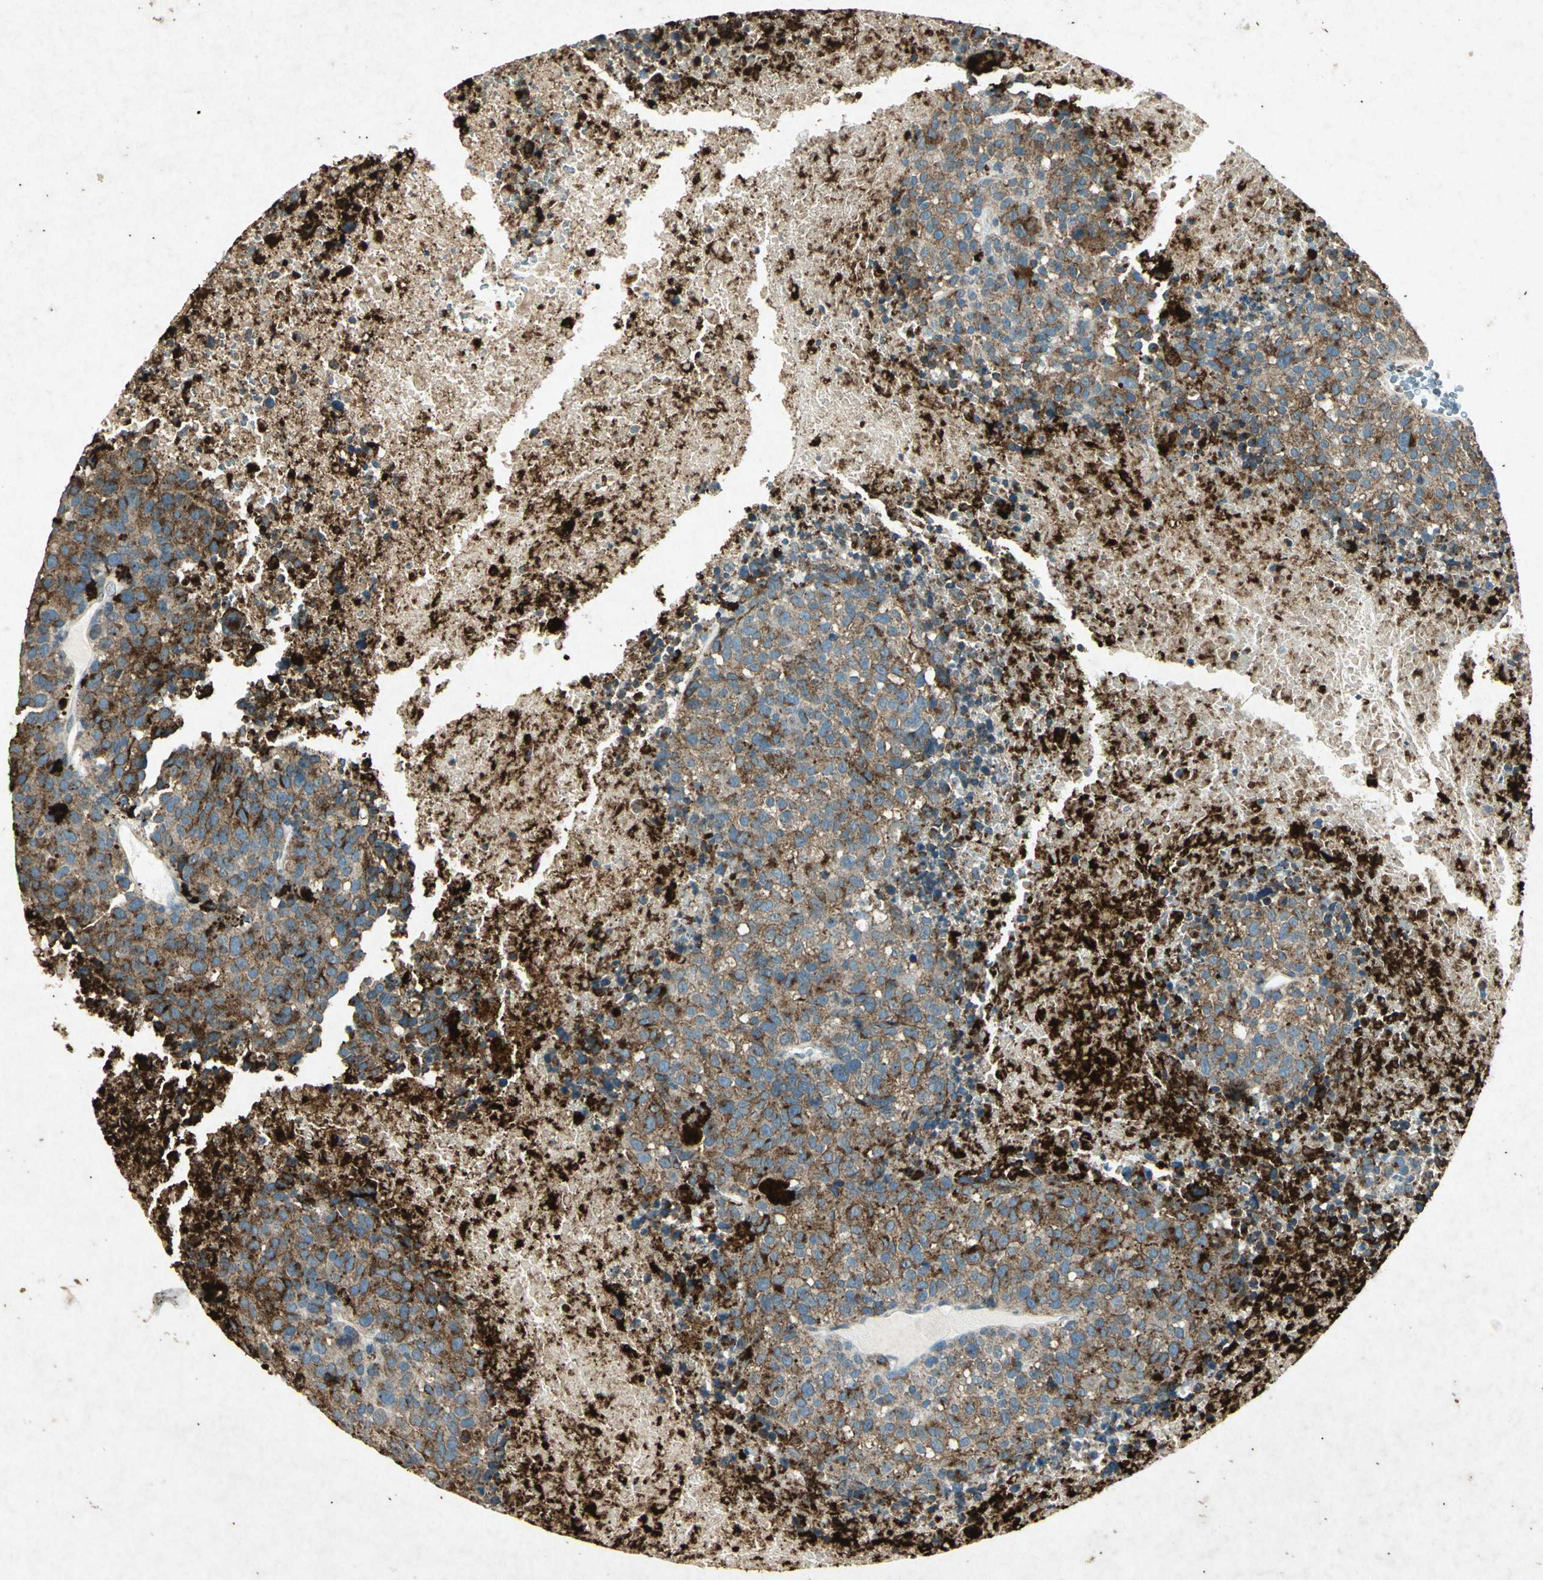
{"staining": {"intensity": "moderate", "quantity": ">75%", "location": "cytoplasmic/membranous"}, "tissue": "melanoma", "cell_type": "Tumor cells", "image_type": "cancer", "snomed": [{"axis": "morphology", "description": "Malignant melanoma, Metastatic site"}, {"axis": "topography", "description": "Cerebral cortex"}], "caption": "Immunohistochemistry (IHC) micrograph of human melanoma stained for a protein (brown), which displays medium levels of moderate cytoplasmic/membranous staining in approximately >75% of tumor cells.", "gene": "PSEN1", "patient": {"sex": "female", "age": 52}}